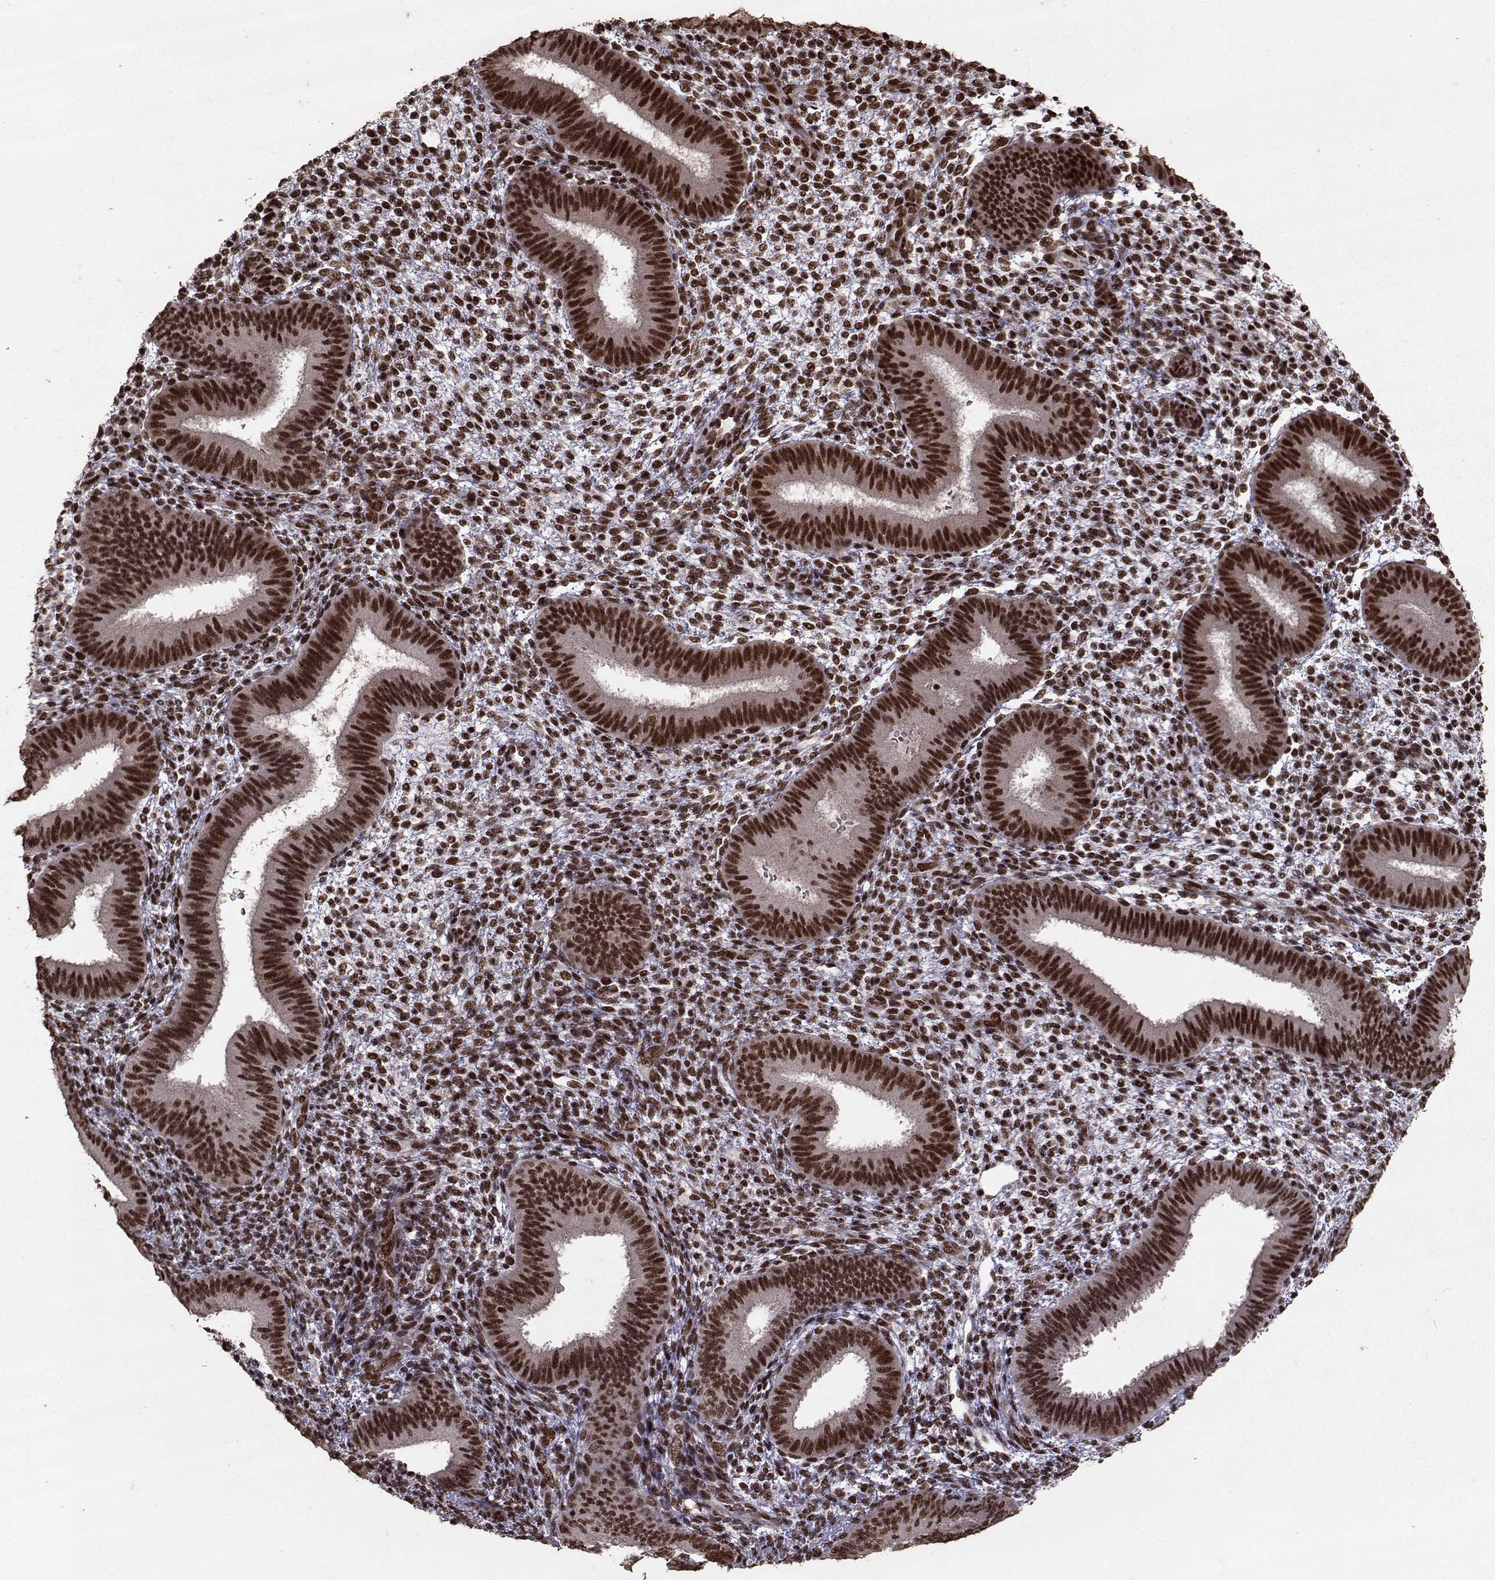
{"staining": {"intensity": "strong", "quantity": ">75%", "location": "nuclear"}, "tissue": "endometrium", "cell_type": "Cells in endometrial stroma", "image_type": "normal", "snomed": [{"axis": "morphology", "description": "Normal tissue, NOS"}, {"axis": "topography", "description": "Endometrium"}], "caption": "Immunohistochemistry of unremarkable human endometrium displays high levels of strong nuclear staining in approximately >75% of cells in endometrial stroma. Immunohistochemistry stains the protein of interest in brown and the nuclei are stained blue.", "gene": "SF1", "patient": {"sex": "female", "age": 39}}